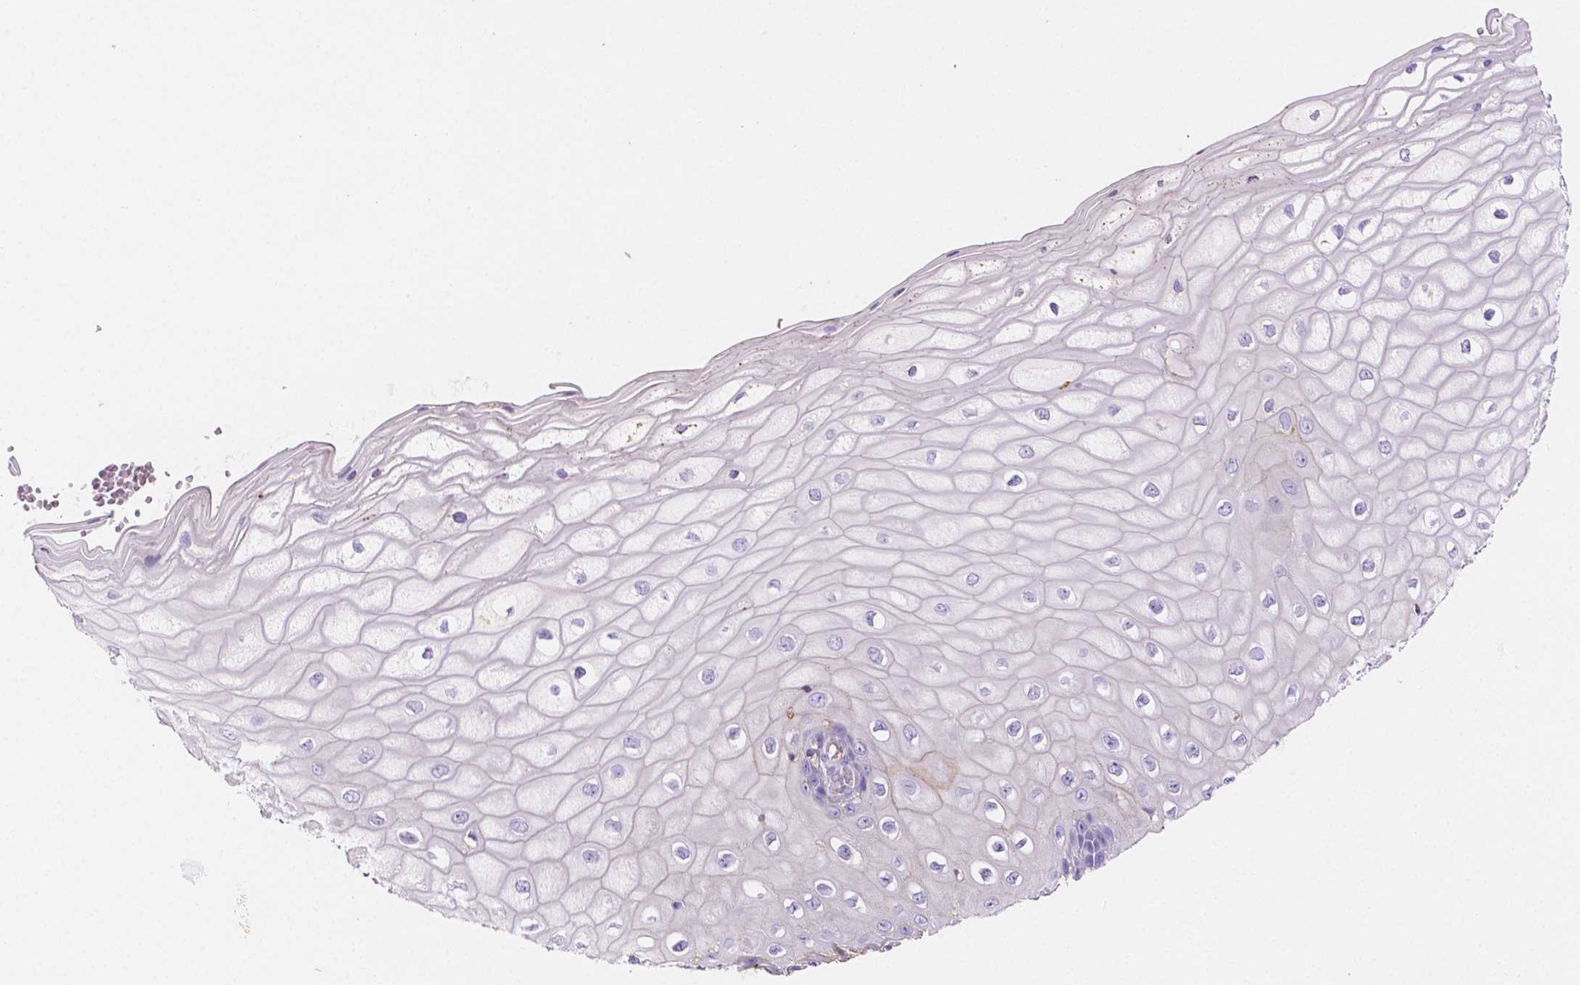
{"staining": {"intensity": "negative", "quantity": "none", "location": "none"}, "tissue": "cervix", "cell_type": "Glandular cells", "image_type": "normal", "snomed": [{"axis": "morphology", "description": "Normal tissue, NOS"}, {"axis": "topography", "description": "Cervix"}], "caption": "The micrograph shows no significant expression in glandular cells of cervix. (DAB (3,3'-diaminobenzidine) immunohistochemistry visualized using brightfield microscopy, high magnification).", "gene": "GABRD", "patient": {"sex": "female", "age": 37}}